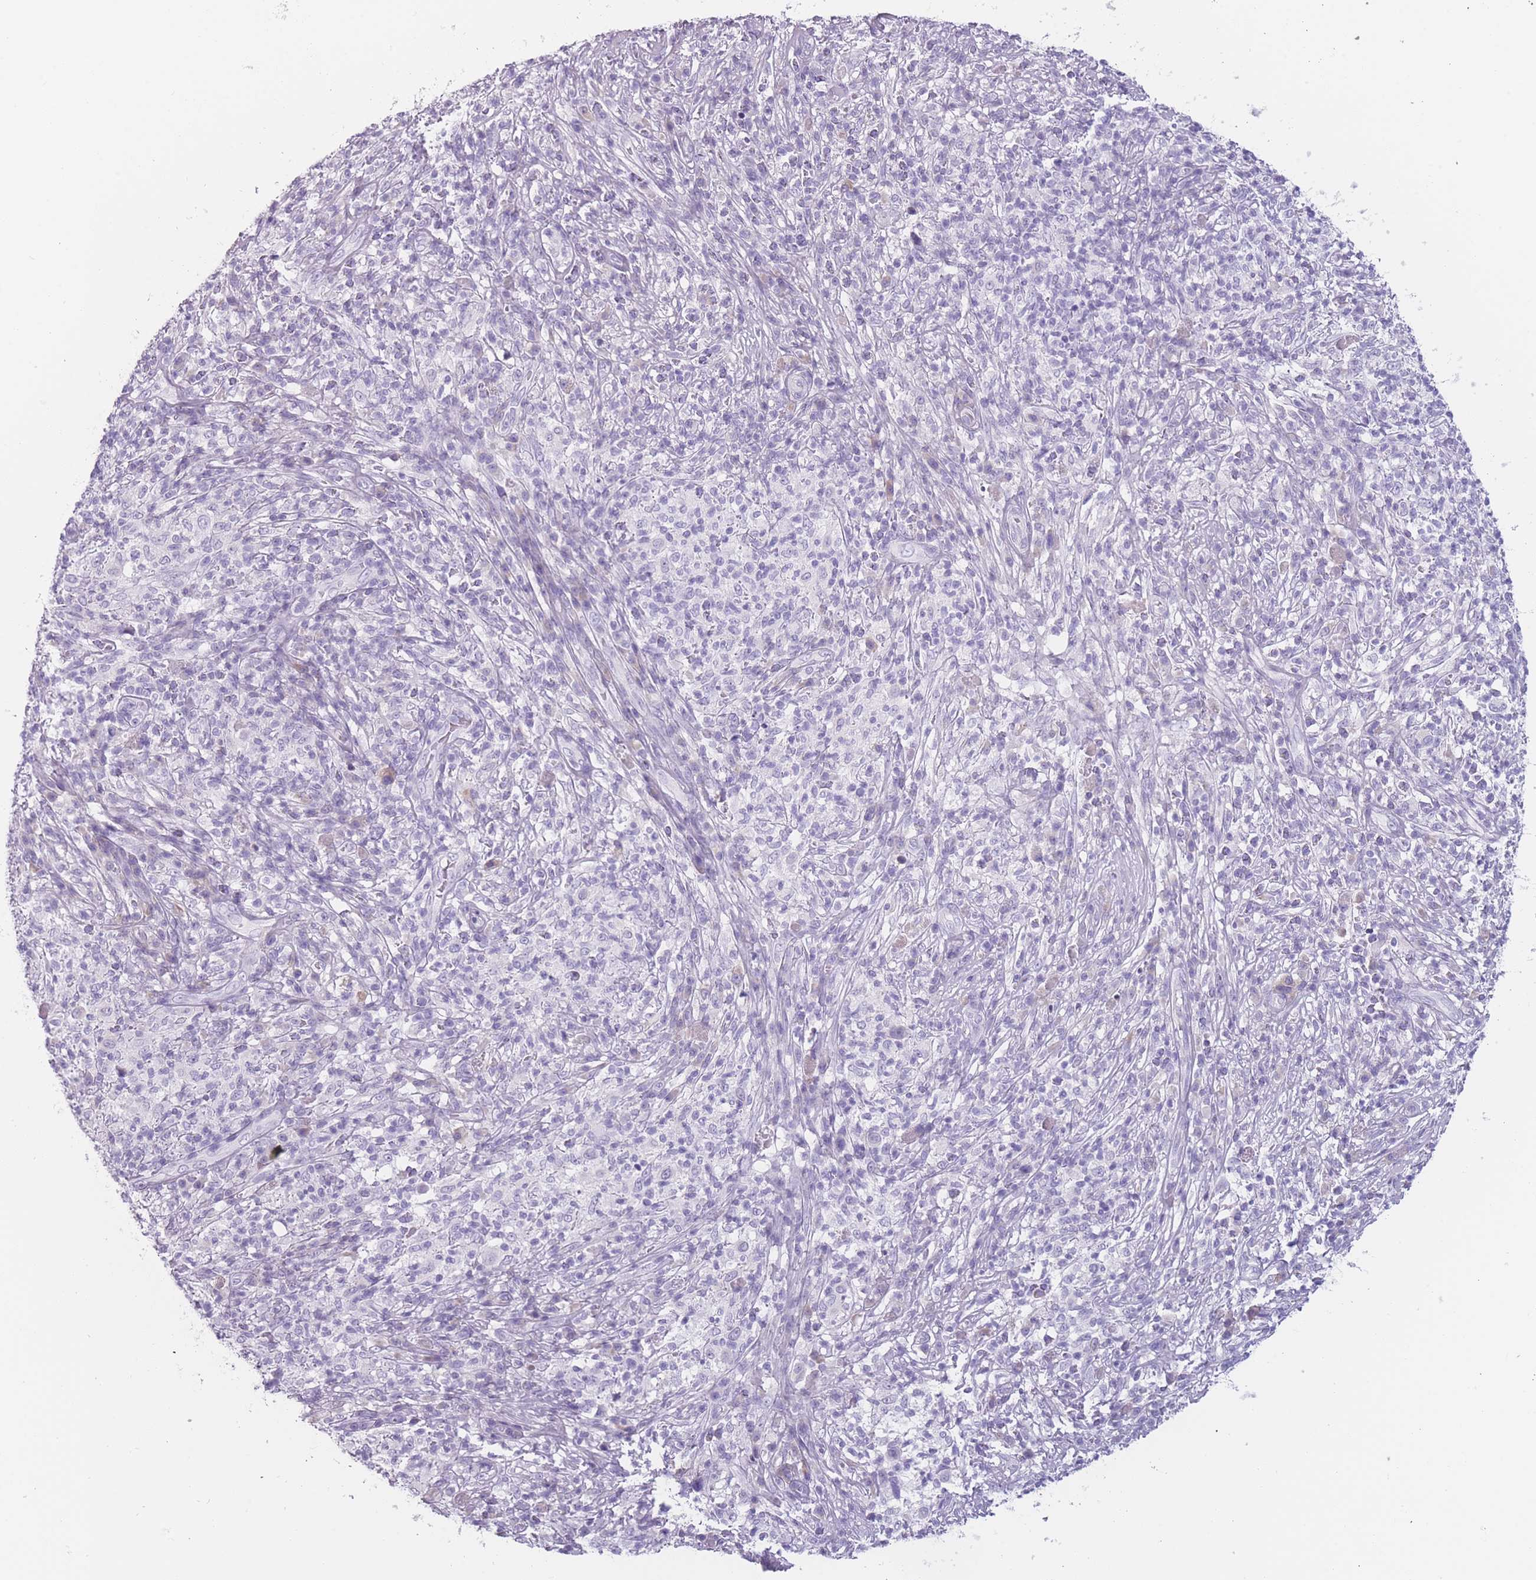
{"staining": {"intensity": "negative", "quantity": "none", "location": "none"}, "tissue": "melanoma", "cell_type": "Tumor cells", "image_type": "cancer", "snomed": [{"axis": "morphology", "description": "Malignant melanoma, NOS"}, {"axis": "topography", "description": "Skin"}], "caption": "High power microscopy photomicrograph of an immunohistochemistry image of malignant melanoma, revealing no significant staining in tumor cells. The staining was performed using DAB (3,3'-diaminobenzidine) to visualize the protein expression in brown, while the nuclei were stained in blue with hematoxylin (Magnification: 20x).", "gene": "PPFIA3", "patient": {"sex": "male", "age": 66}}